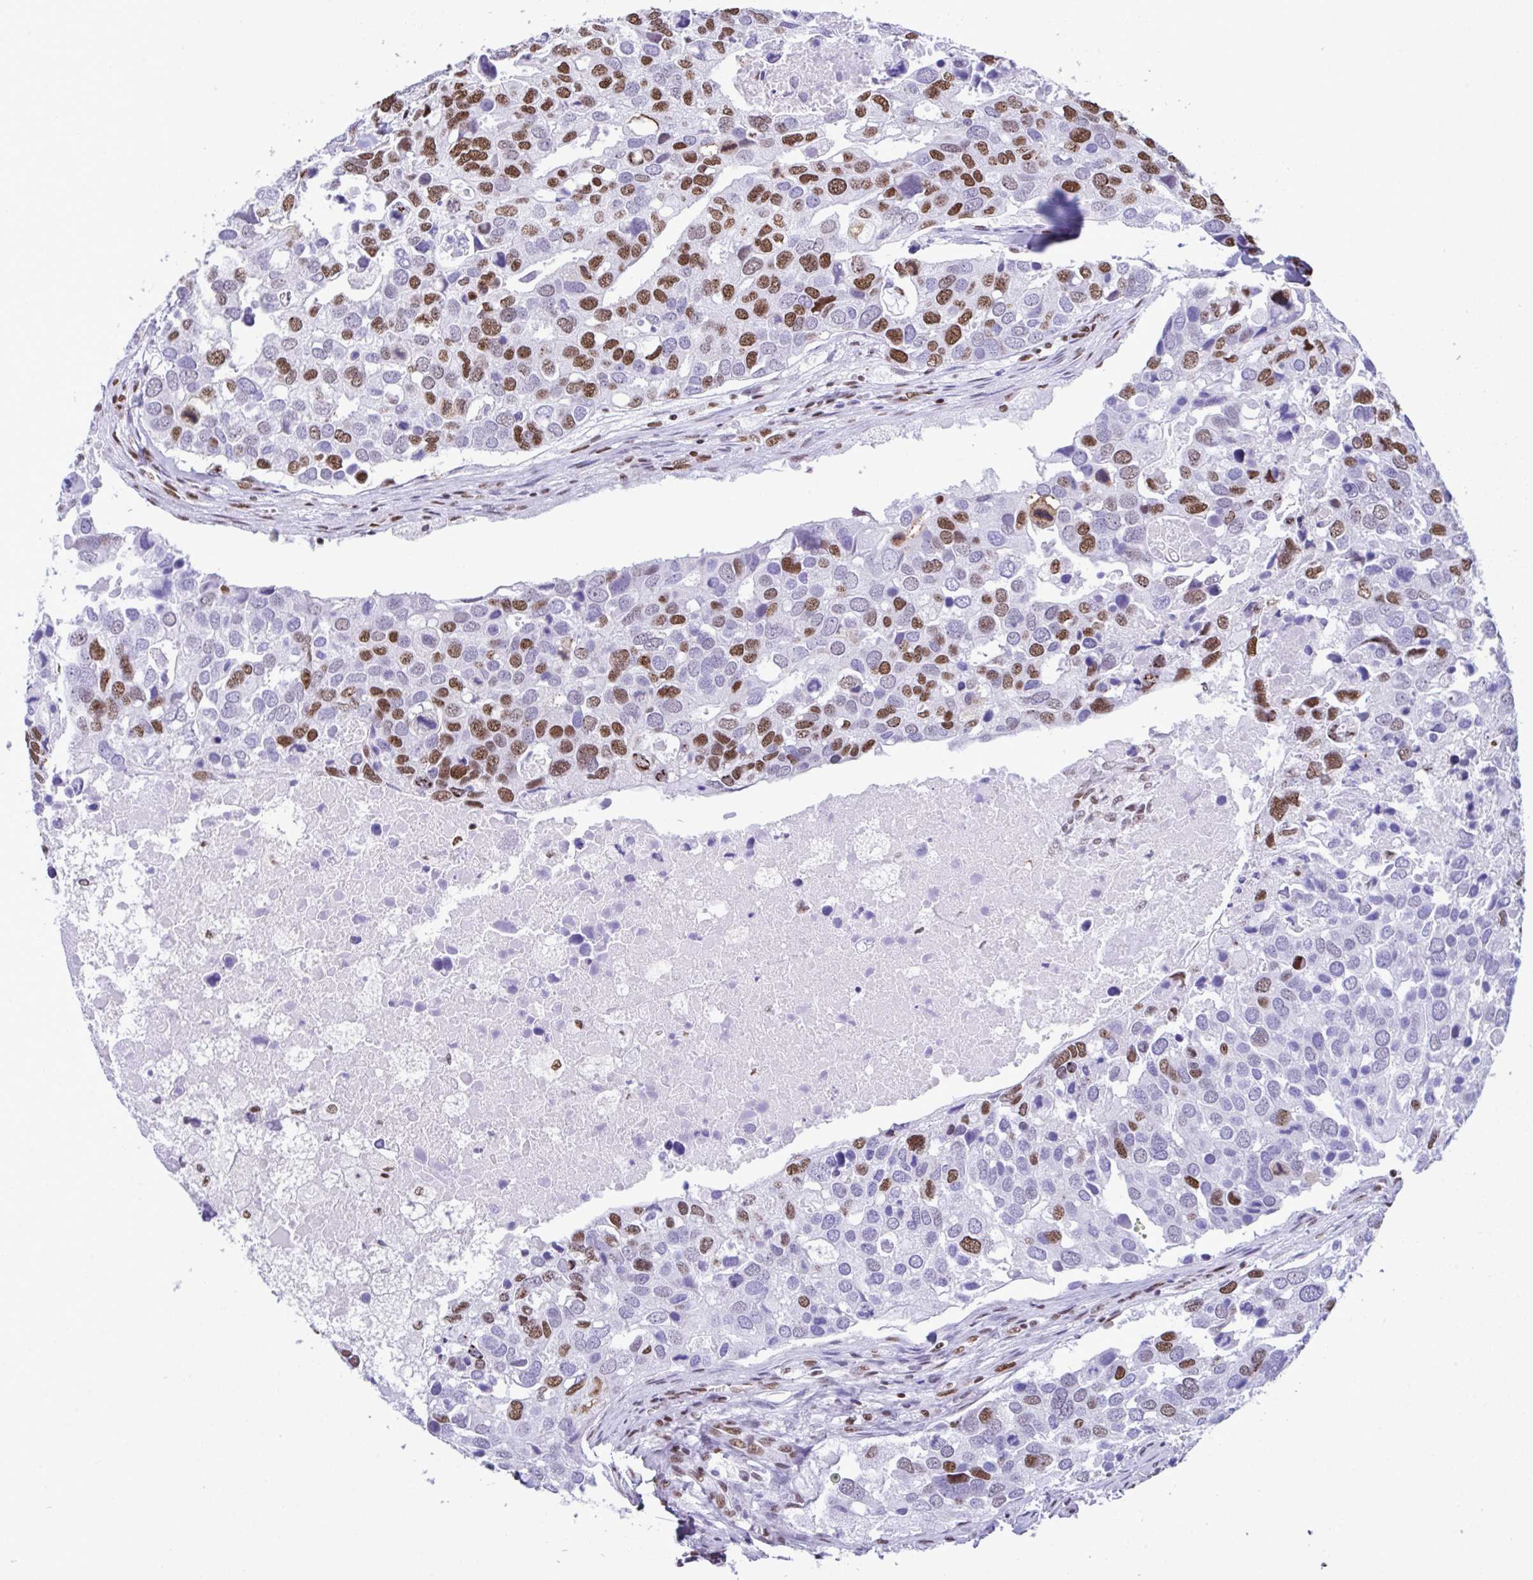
{"staining": {"intensity": "moderate", "quantity": "25%-75%", "location": "nuclear"}, "tissue": "breast cancer", "cell_type": "Tumor cells", "image_type": "cancer", "snomed": [{"axis": "morphology", "description": "Duct carcinoma"}, {"axis": "topography", "description": "Breast"}], "caption": "A brown stain labels moderate nuclear staining of a protein in breast cancer tumor cells.", "gene": "DDX52", "patient": {"sex": "female", "age": 83}}